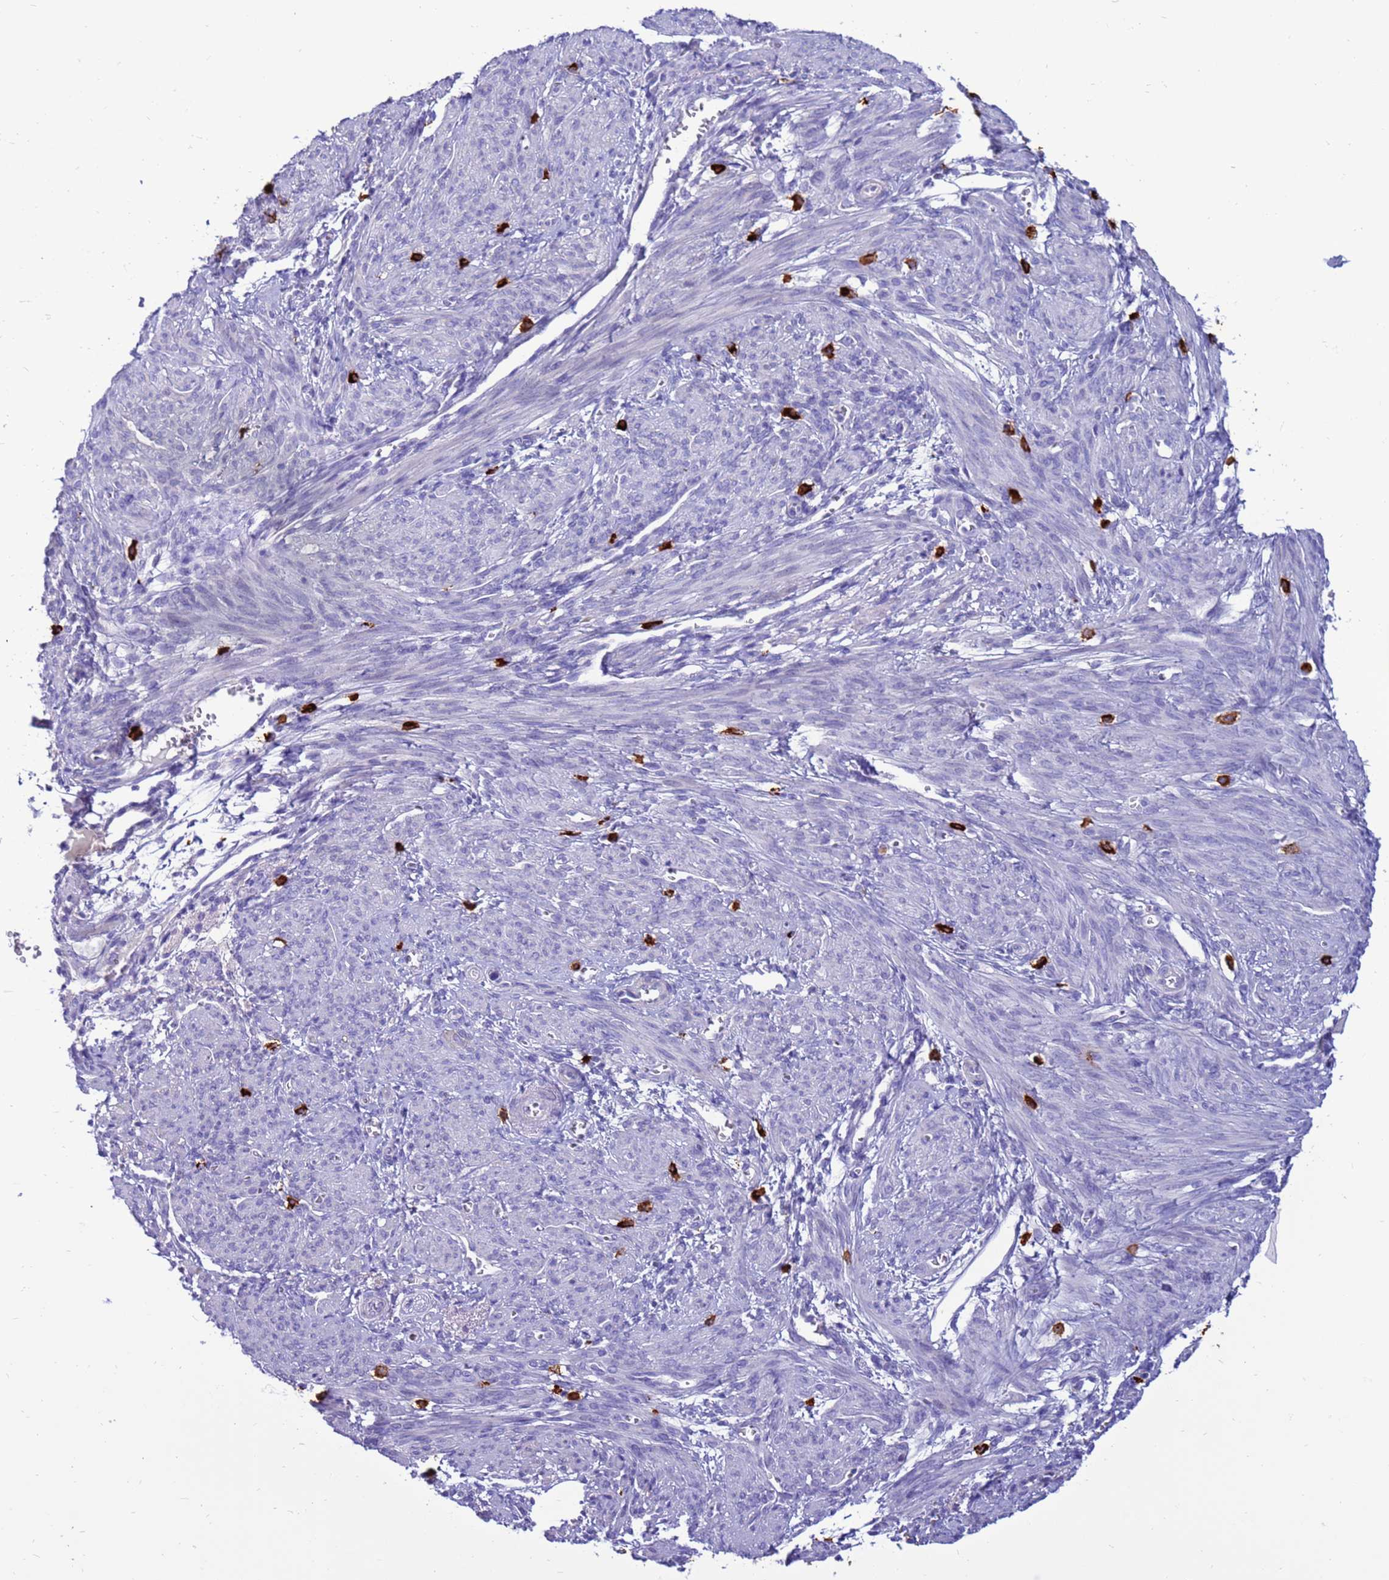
{"staining": {"intensity": "negative", "quantity": "none", "location": "none"}, "tissue": "smooth muscle", "cell_type": "Smooth muscle cells", "image_type": "normal", "snomed": [{"axis": "morphology", "description": "Normal tissue, NOS"}, {"axis": "topography", "description": "Smooth muscle"}], "caption": "Histopathology image shows no protein staining in smooth muscle cells of benign smooth muscle. Brightfield microscopy of immunohistochemistry (IHC) stained with DAB (3,3'-diaminobenzidine) (brown) and hematoxylin (blue), captured at high magnification.", "gene": "PDE10A", "patient": {"sex": "female", "age": 39}}